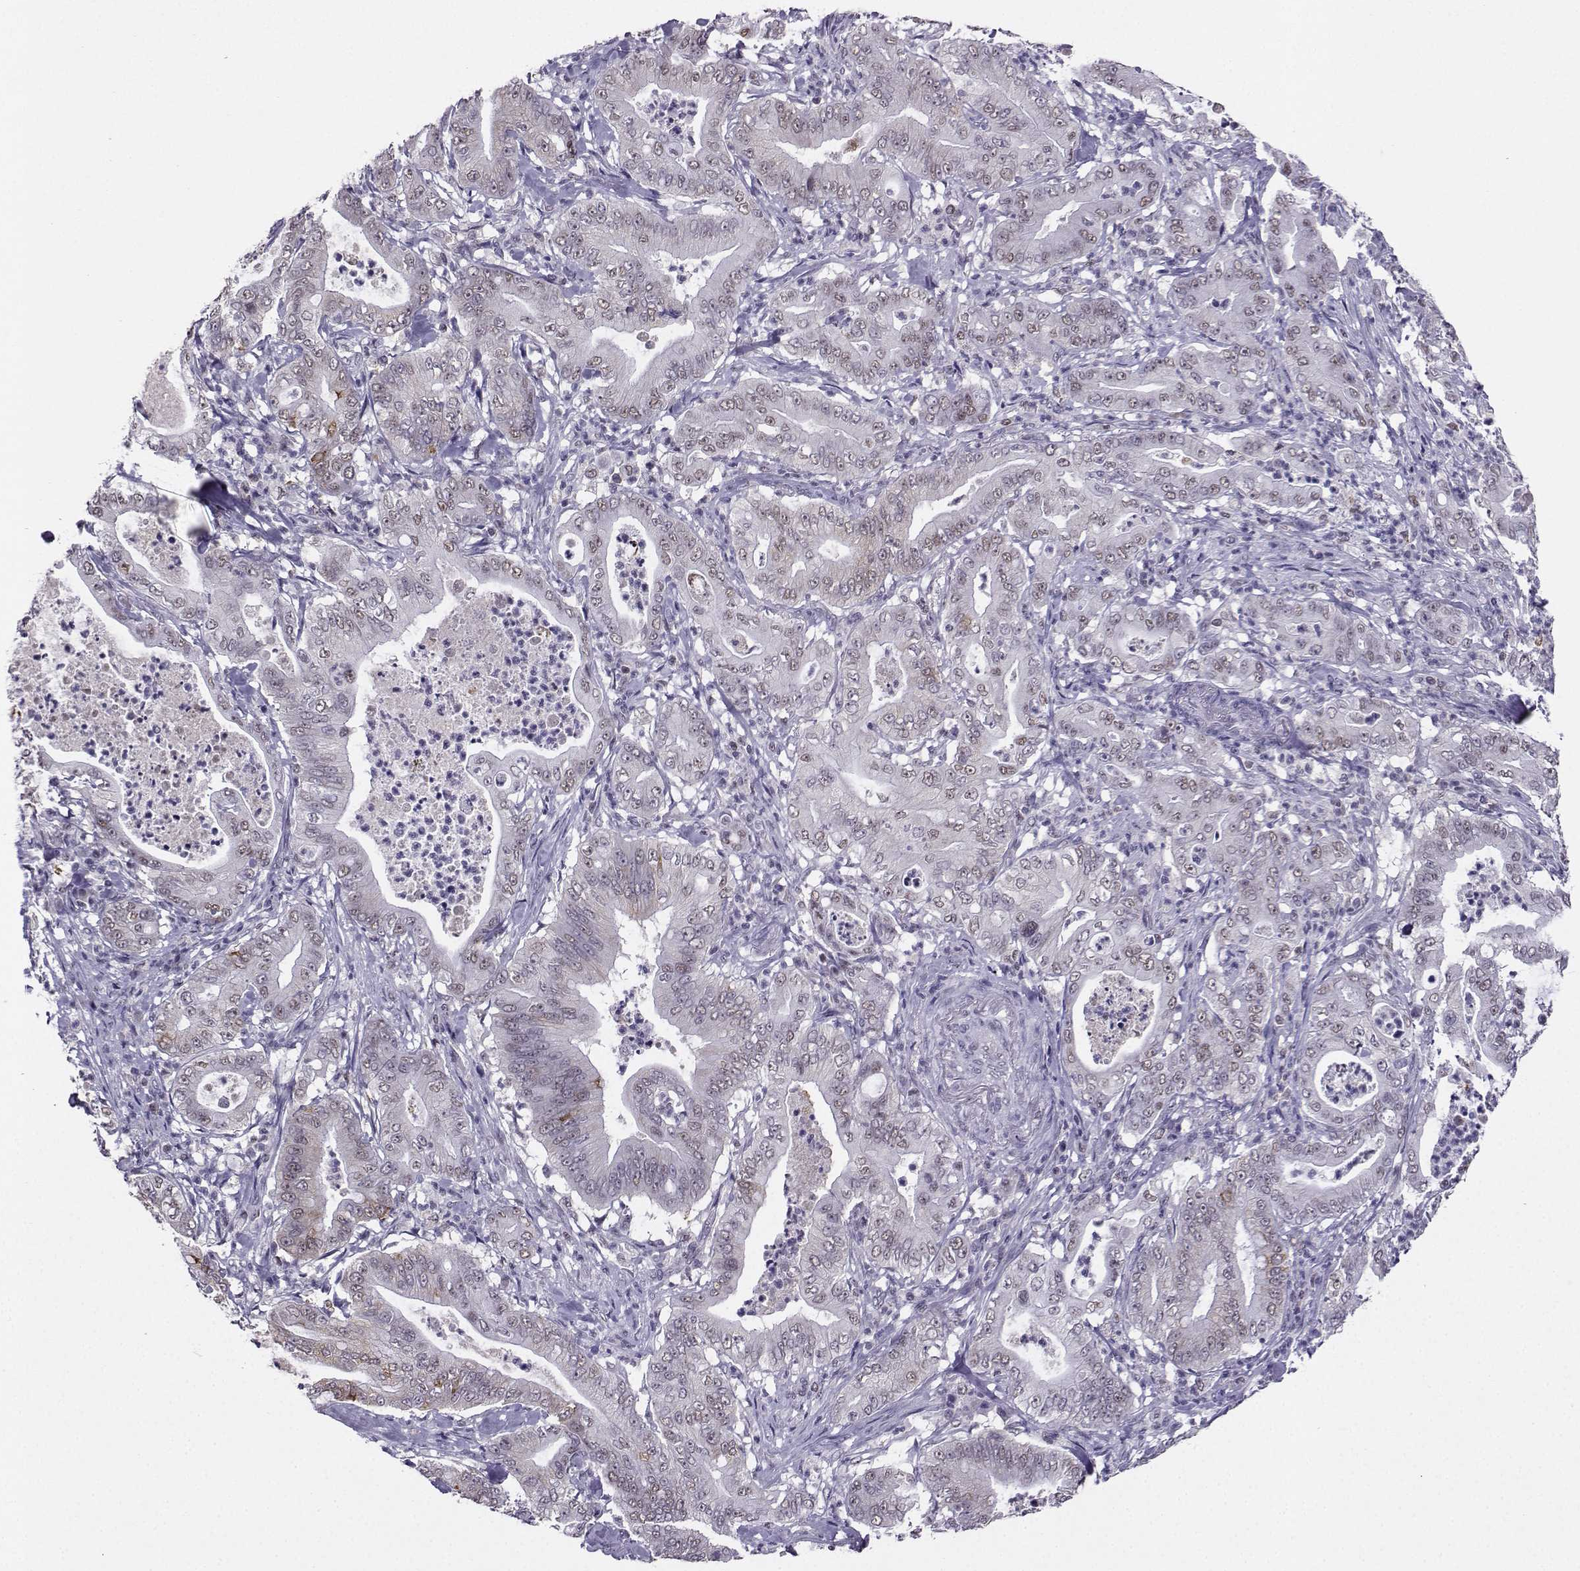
{"staining": {"intensity": "strong", "quantity": "<25%", "location": "cytoplasmic/membranous"}, "tissue": "pancreatic cancer", "cell_type": "Tumor cells", "image_type": "cancer", "snomed": [{"axis": "morphology", "description": "Adenocarcinoma, NOS"}, {"axis": "topography", "description": "Pancreas"}], "caption": "Tumor cells show medium levels of strong cytoplasmic/membranous expression in about <25% of cells in human pancreatic cancer (adenocarcinoma). (Stains: DAB (3,3'-diaminobenzidine) in brown, nuclei in blue, Microscopy: brightfield microscopy at high magnification).", "gene": "LRFN2", "patient": {"sex": "male", "age": 71}}